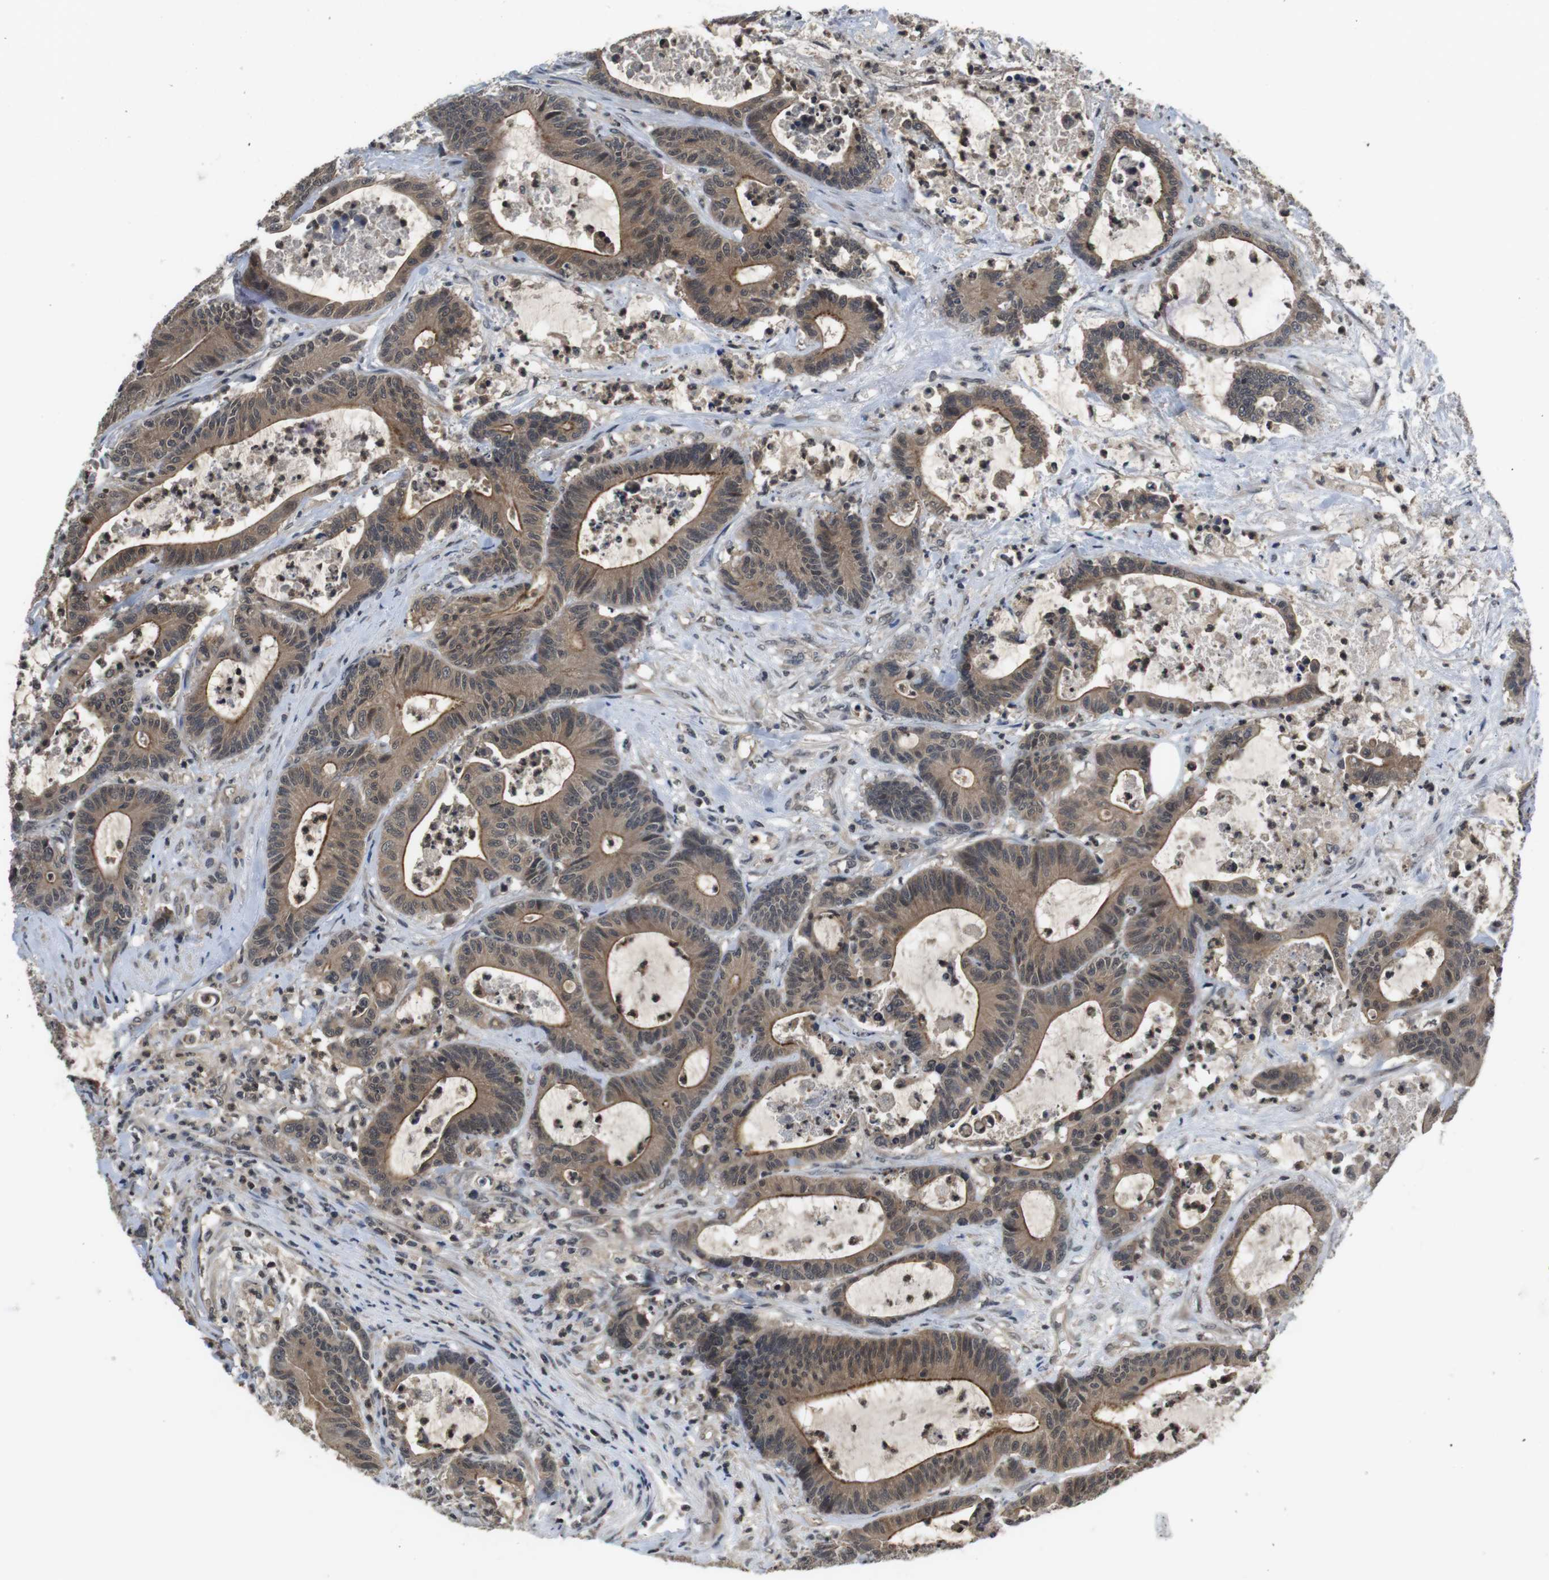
{"staining": {"intensity": "moderate", "quantity": ">75%", "location": "cytoplasmic/membranous"}, "tissue": "colorectal cancer", "cell_type": "Tumor cells", "image_type": "cancer", "snomed": [{"axis": "morphology", "description": "Adenocarcinoma, NOS"}, {"axis": "topography", "description": "Colon"}], "caption": "Colorectal cancer was stained to show a protein in brown. There is medium levels of moderate cytoplasmic/membranous expression in about >75% of tumor cells.", "gene": "FADD", "patient": {"sex": "female", "age": 84}}